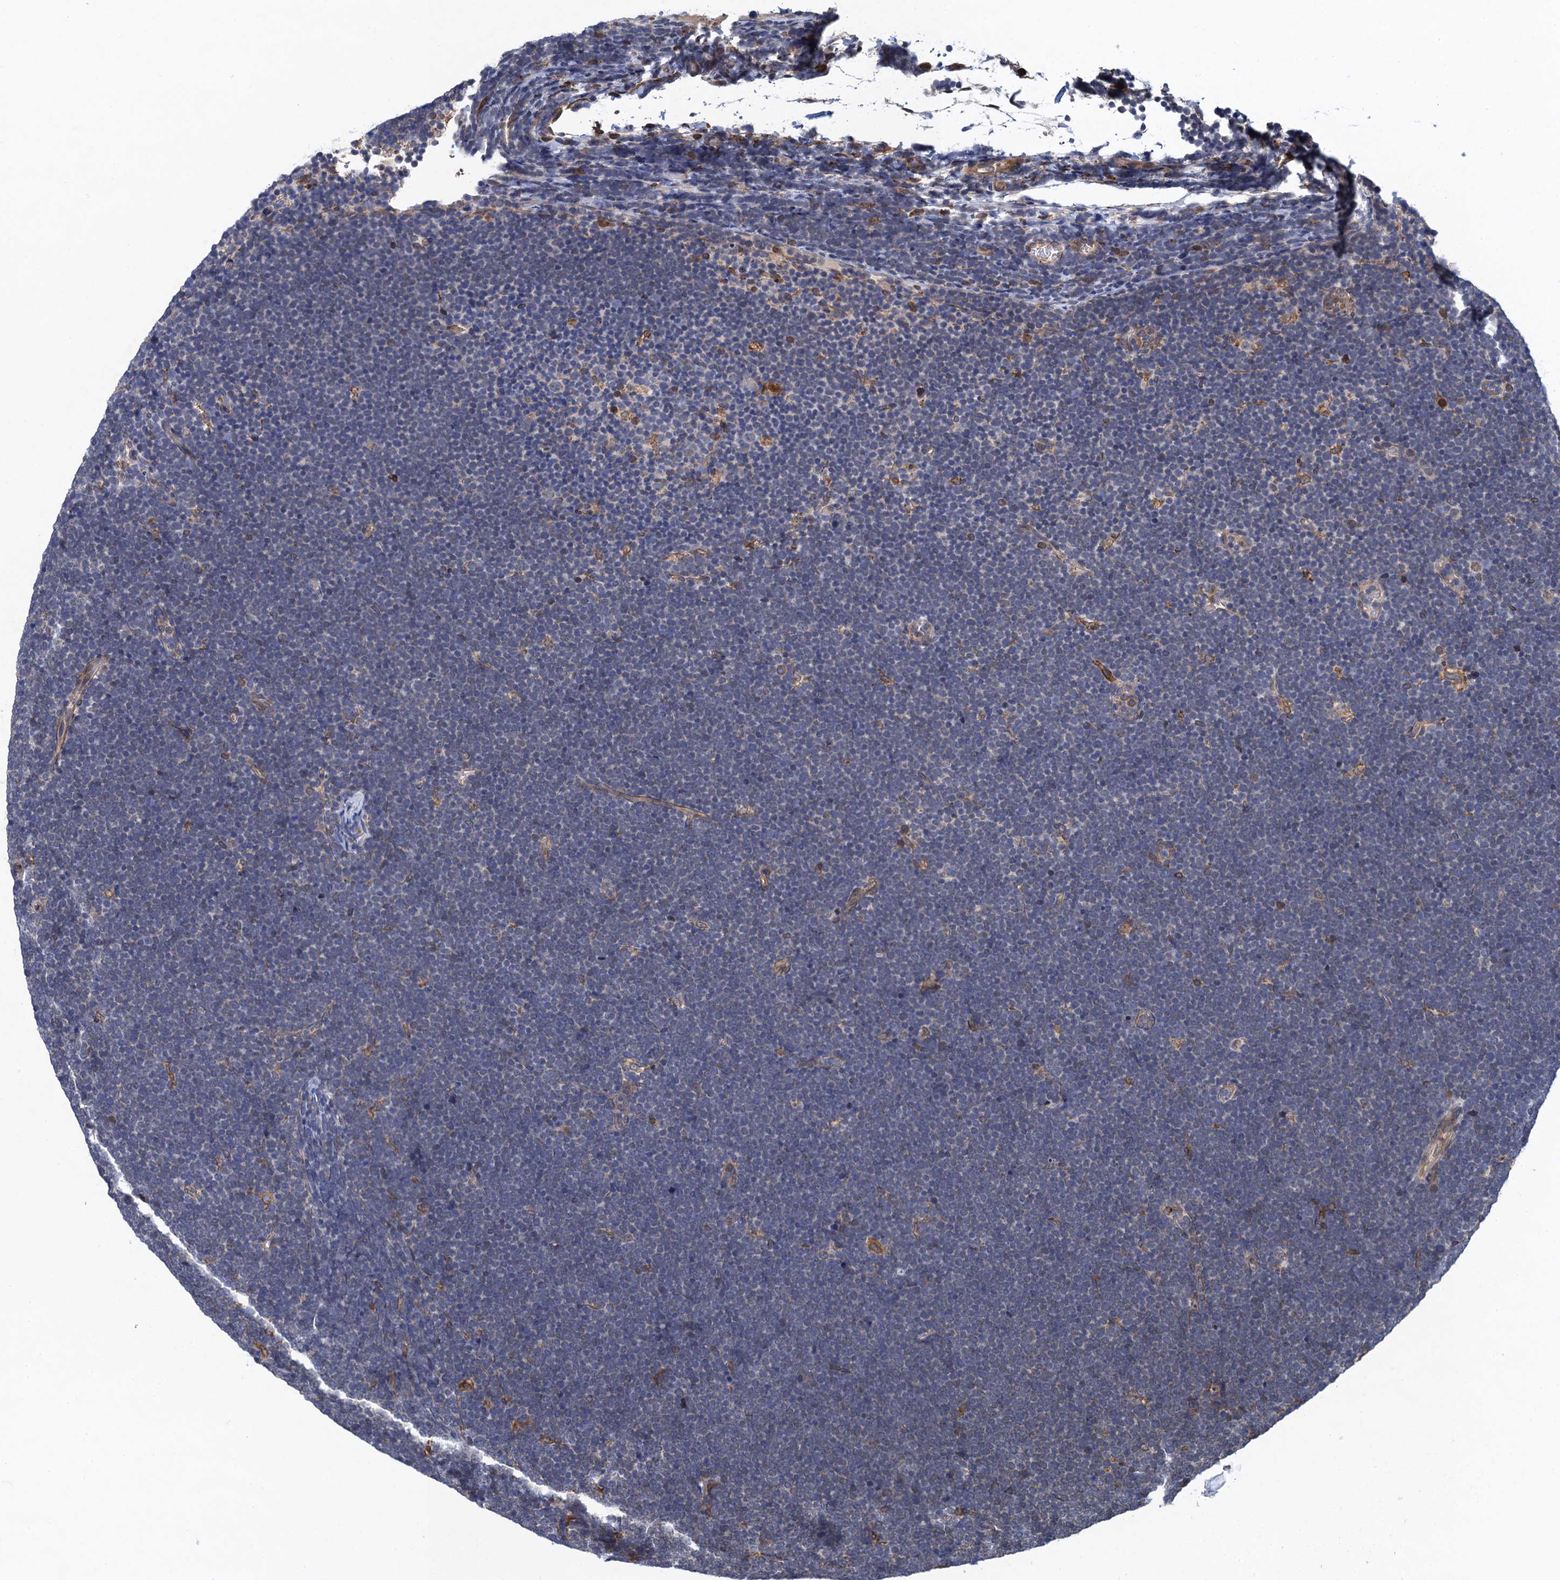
{"staining": {"intensity": "negative", "quantity": "none", "location": "none"}, "tissue": "lymphoma", "cell_type": "Tumor cells", "image_type": "cancer", "snomed": [{"axis": "morphology", "description": "Malignant lymphoma, non-Hodgkin's type, High grade"}, {"axis": "topography", "description": "Lymph node"}], "caption": "Tumor cells are negative for brown protein staining in high-grade malignant lymphoma, non-Hodgkin's type.", "gene": "ARMC5", "patient": {"sex": "male", "age": 13}}